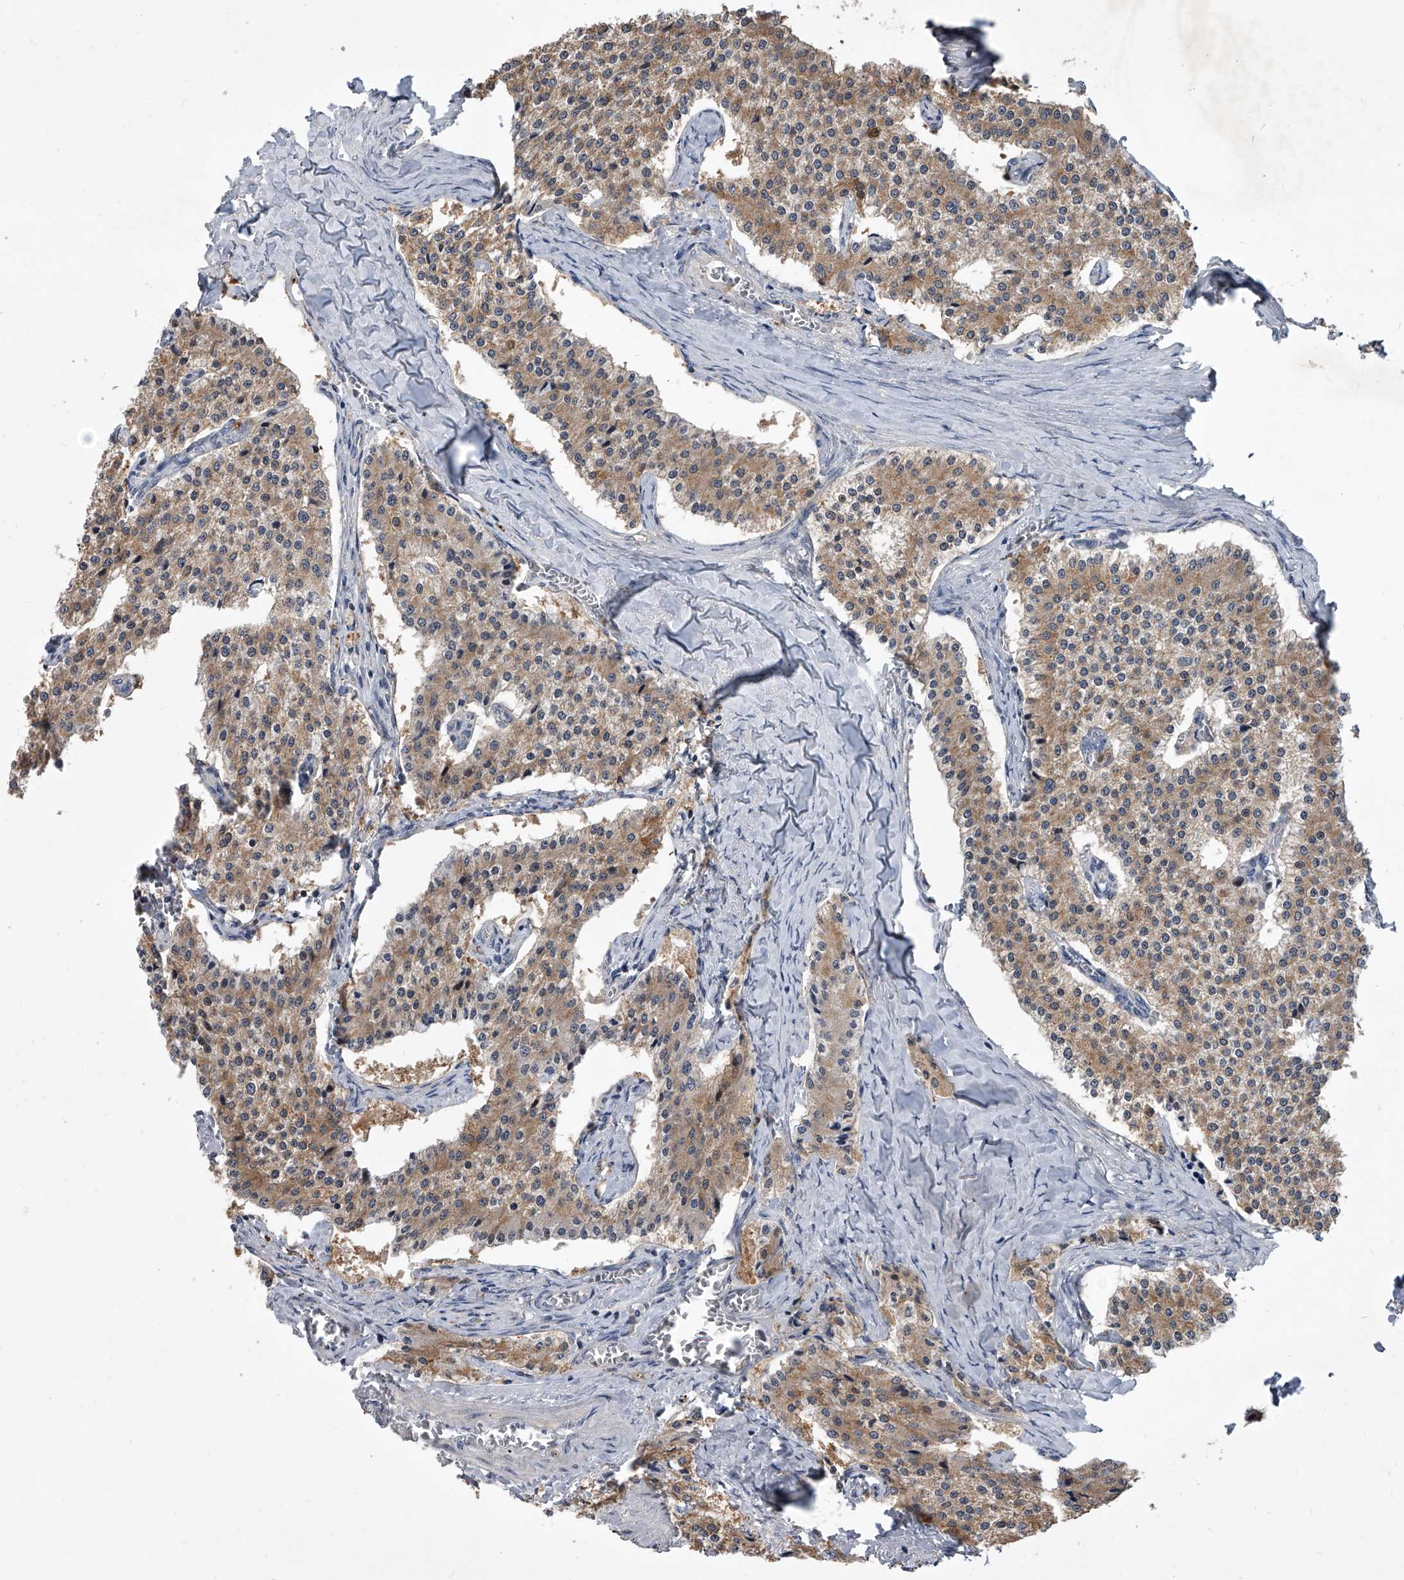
{"staining": {"intensity": "weak", "quantity": ">75%", "location": "cytoplasmic/membranous"}, "tissue": "carcinoid", "cell_type": "Tumor cells", "image_type": "cancer", "snomed": [{"axis": "morphology", "description": "Carcinoid, malignant, NOS"}, {"axis": "topography", "description": "Colon"}], "caption": "Tumor cells reveal low levels of weak cytoplasmic/membranous staining in about >75% of cells in malignant carcinoid. Nuclei are stained in blue.", "gene": "BHLHE23", "patient": {"sex": "female", "age": 52}}